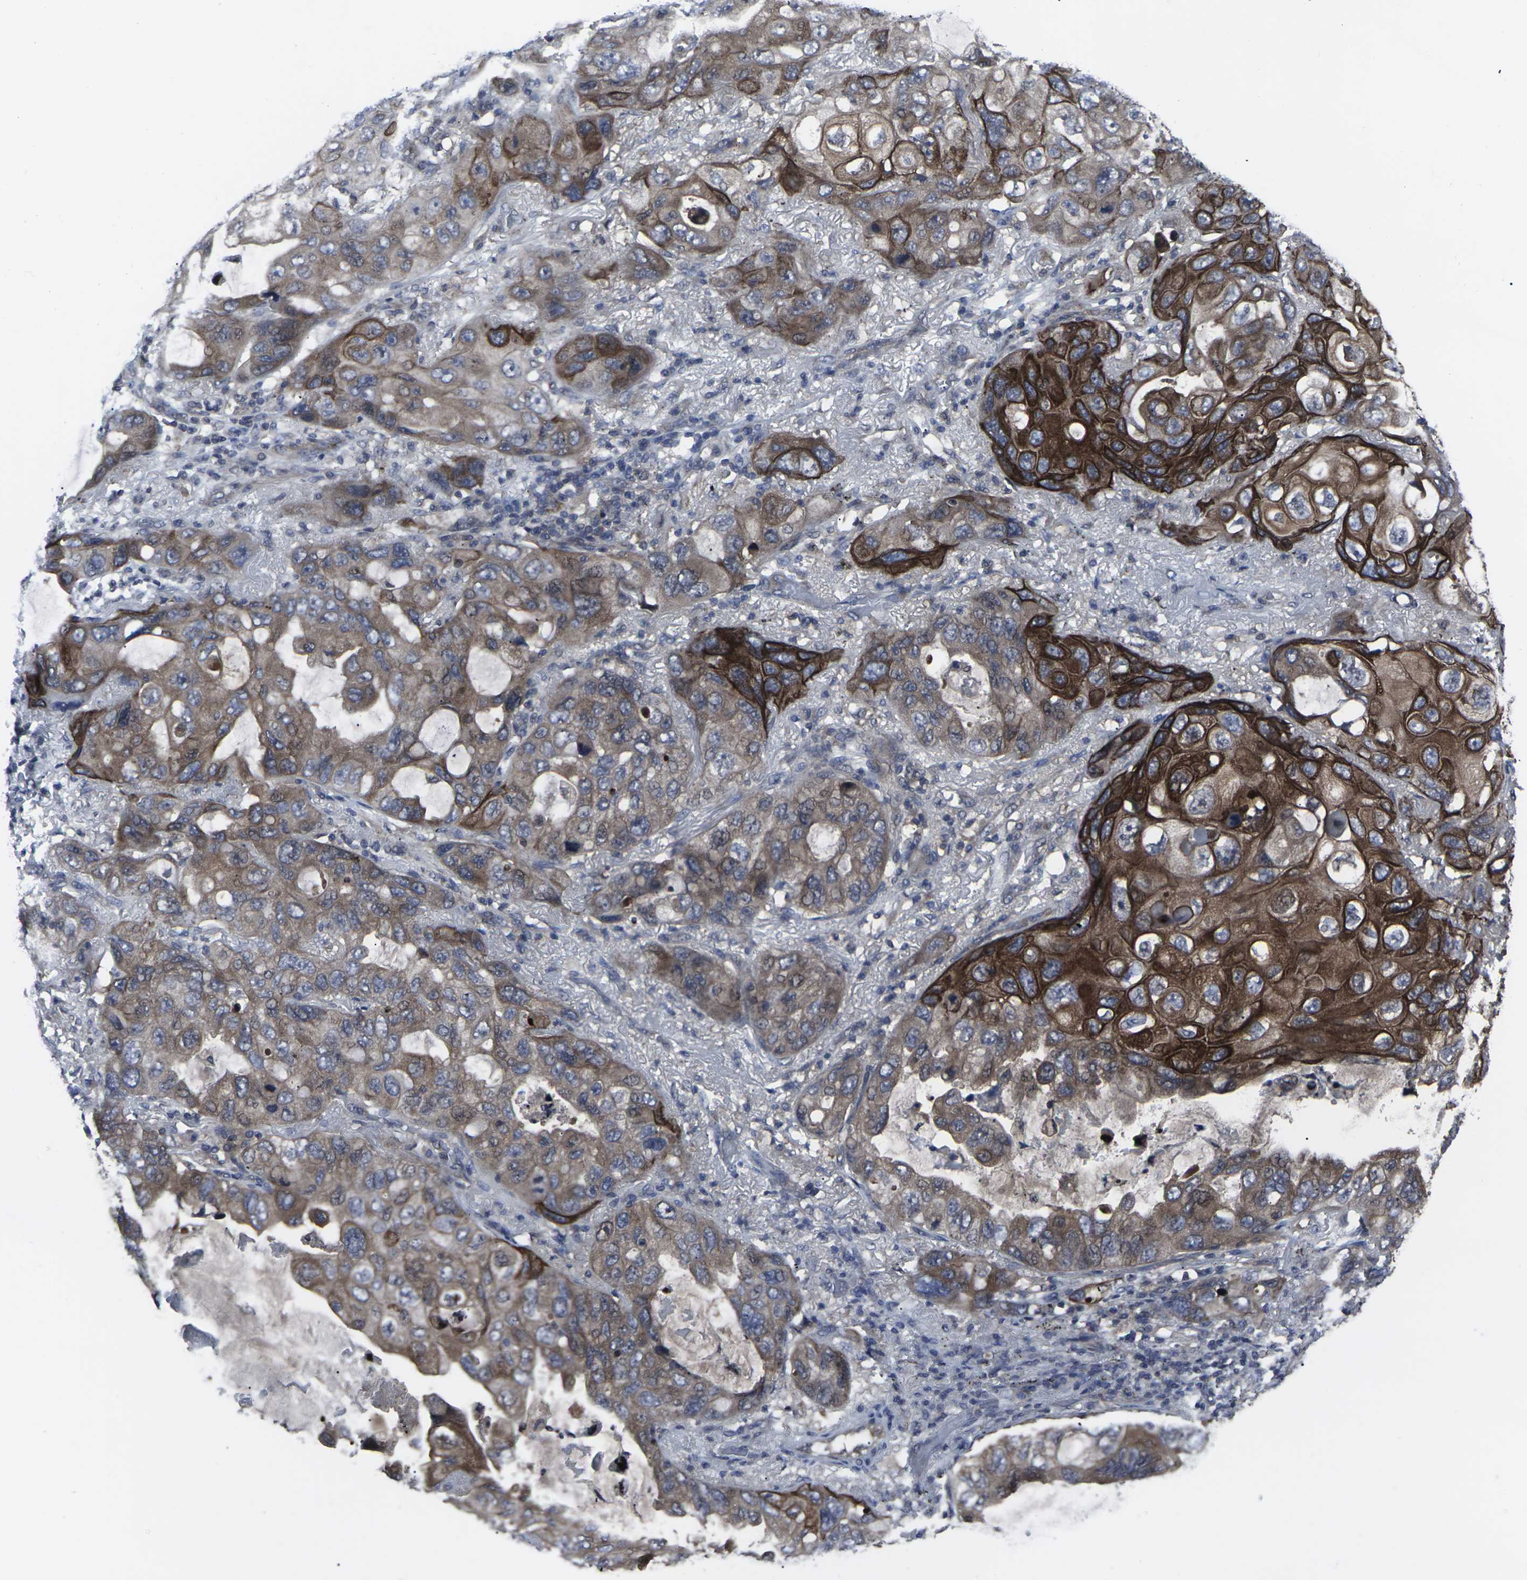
{"staining": {"intensity": "strong", "quantity": "25%-75%", "location": "cytoplasmic/membranous"}, "tissue": "lung cancer", "cell_type": "Tumor cells", "image_type": "cancer", "snomed": [{"axis": "morphology", "description": "Squamous cell carcinoma, NOS"}, {"axis": "topography", "description": "Lung"}], "caption": "Immunohistochemical staining of lung cancer (squamous cell carcinoma) reveals high levels of strong cytoplasmic/membranous staining in approximately 25%-75% of tumor cells.", "gene": "HPRT1", "patient": {"sex": "female", "age": 73}}